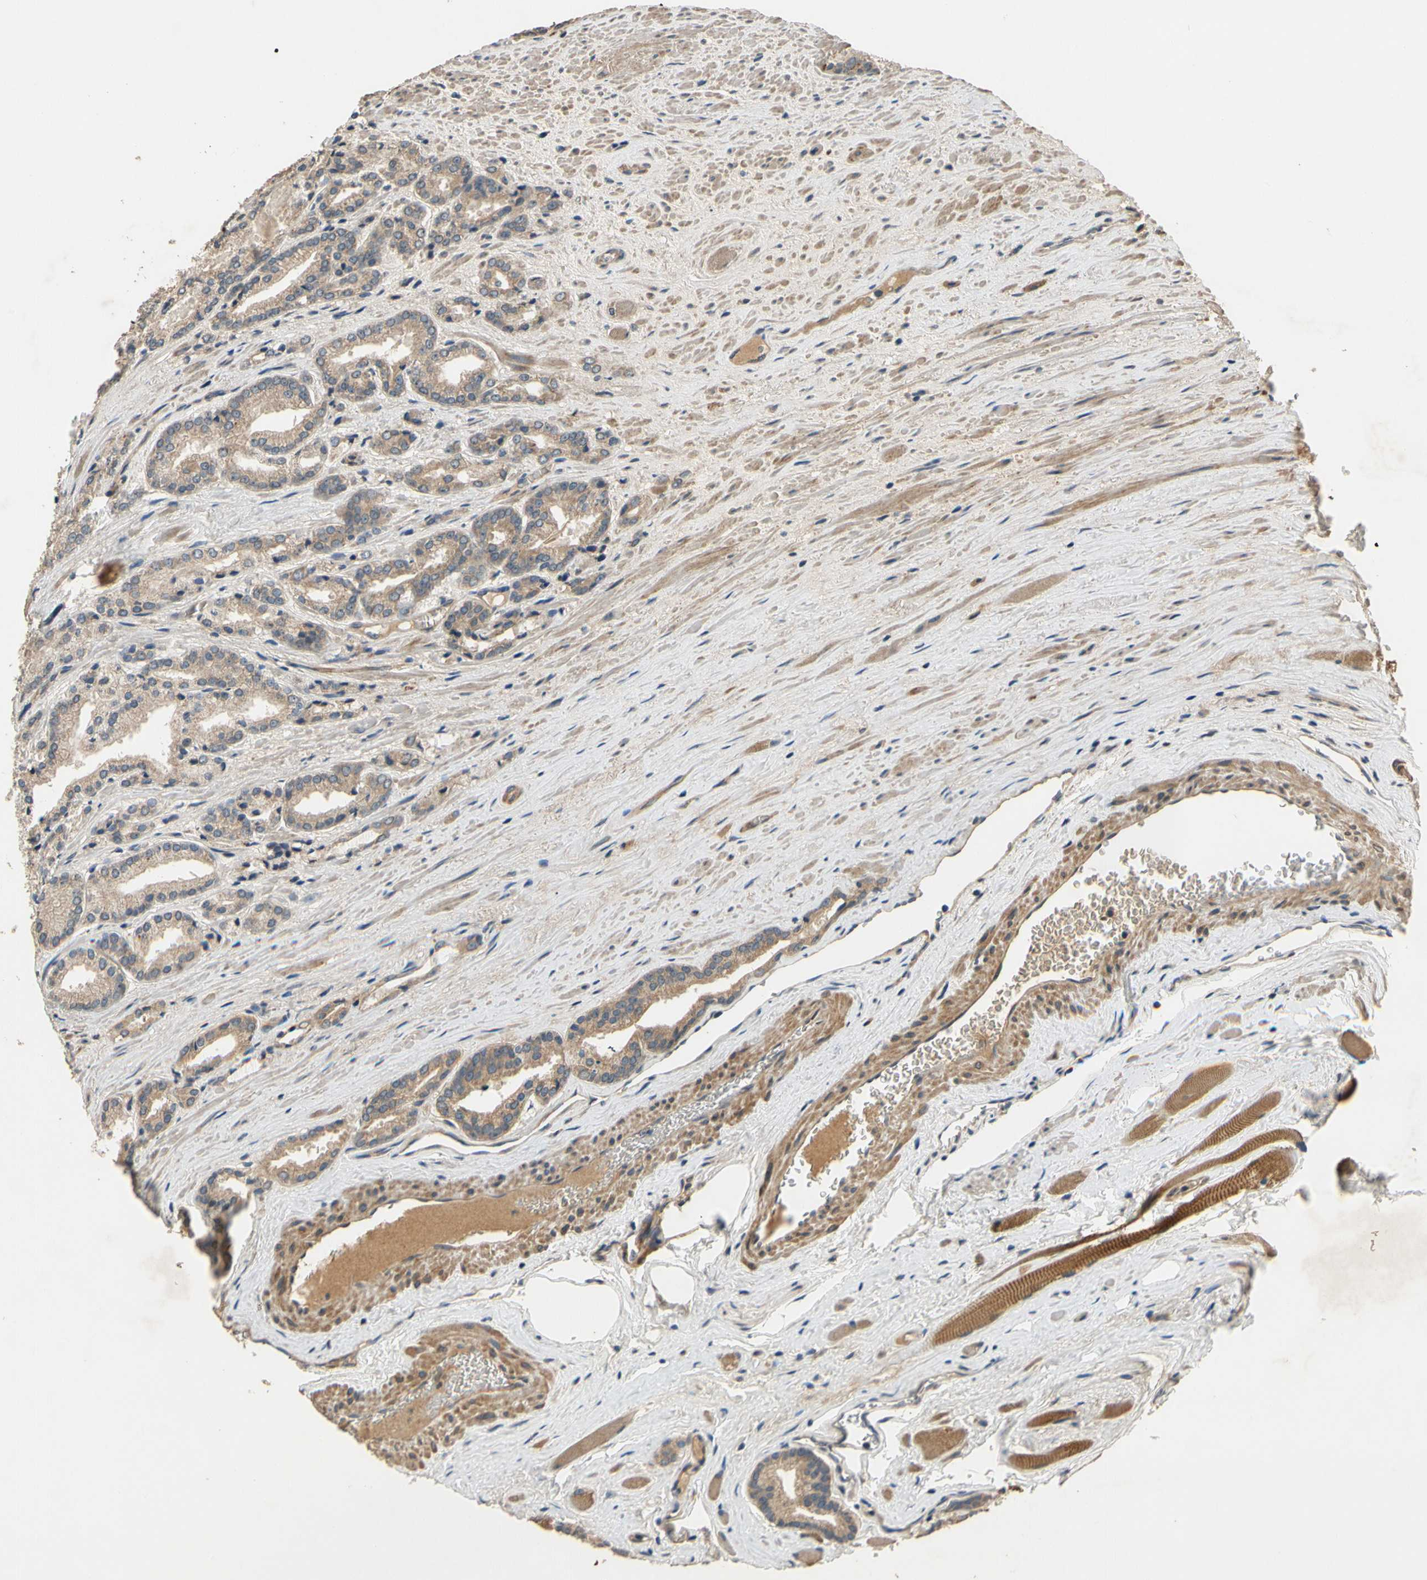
{"staining": {"intensity": "weak", "quantity": "25%-75%", "location": "cytoplasmic/membranous"}, "tissue": "prostate cancer", "cell_type": "Tumor cells", "image_type": "cancer", "snomed": [{"axis": "morphology", "description": "Adenocarcinoma, Low grade"}, {"axis": "topography", "description": "Prostate"}], "caption": "The image exhibits immunohistochemical staining of prostate cancer. There is weak cytoplasmic/membranous staining is seen in approximately 25%-75% of tumor cells.", "gene": "ALKBH3", "patient": {"sex": "male", "age": 59}}